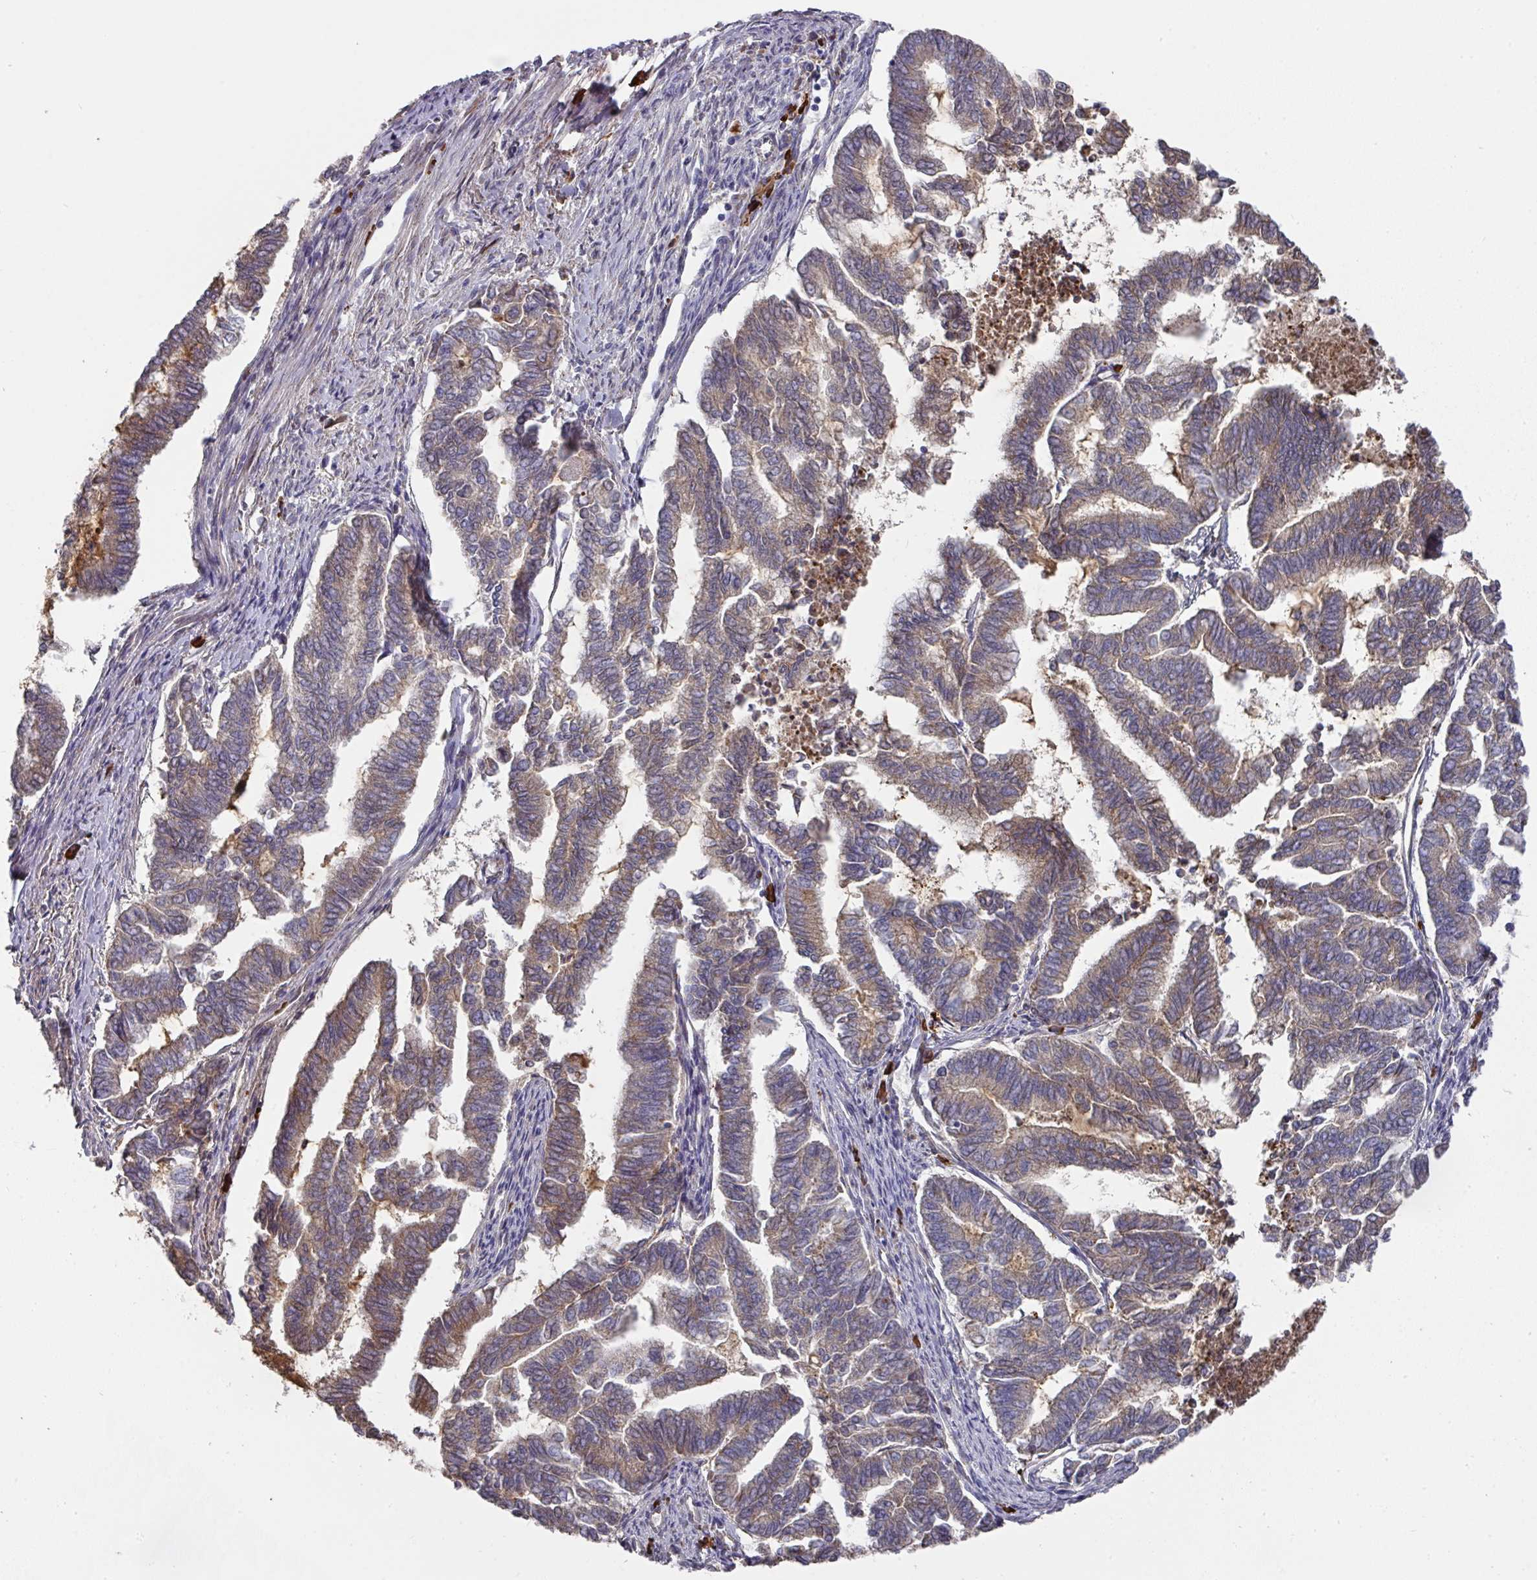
{"staining": {"intensity": "moderate", "quantity": "25%-75%", "location": "cytoplasmic/membranous"}, "tissue": "endometrial cancer", "cell_type": "Tumor cells", "image_type": "cancer", "snomed": [{"axis": "morphology", "description": "Adenocarcinoma, NOS"}, {"axis": "topography", "description": "Endometrium"}], "caption": "Tumor cells display medium levels of moderate cytoplasmic/membranous positivity in approximately 25%-75% of cells in adenocarcinoma (endometrial).", "gene": "IL4R", "patient": {"sex": "female", "age": 79}}